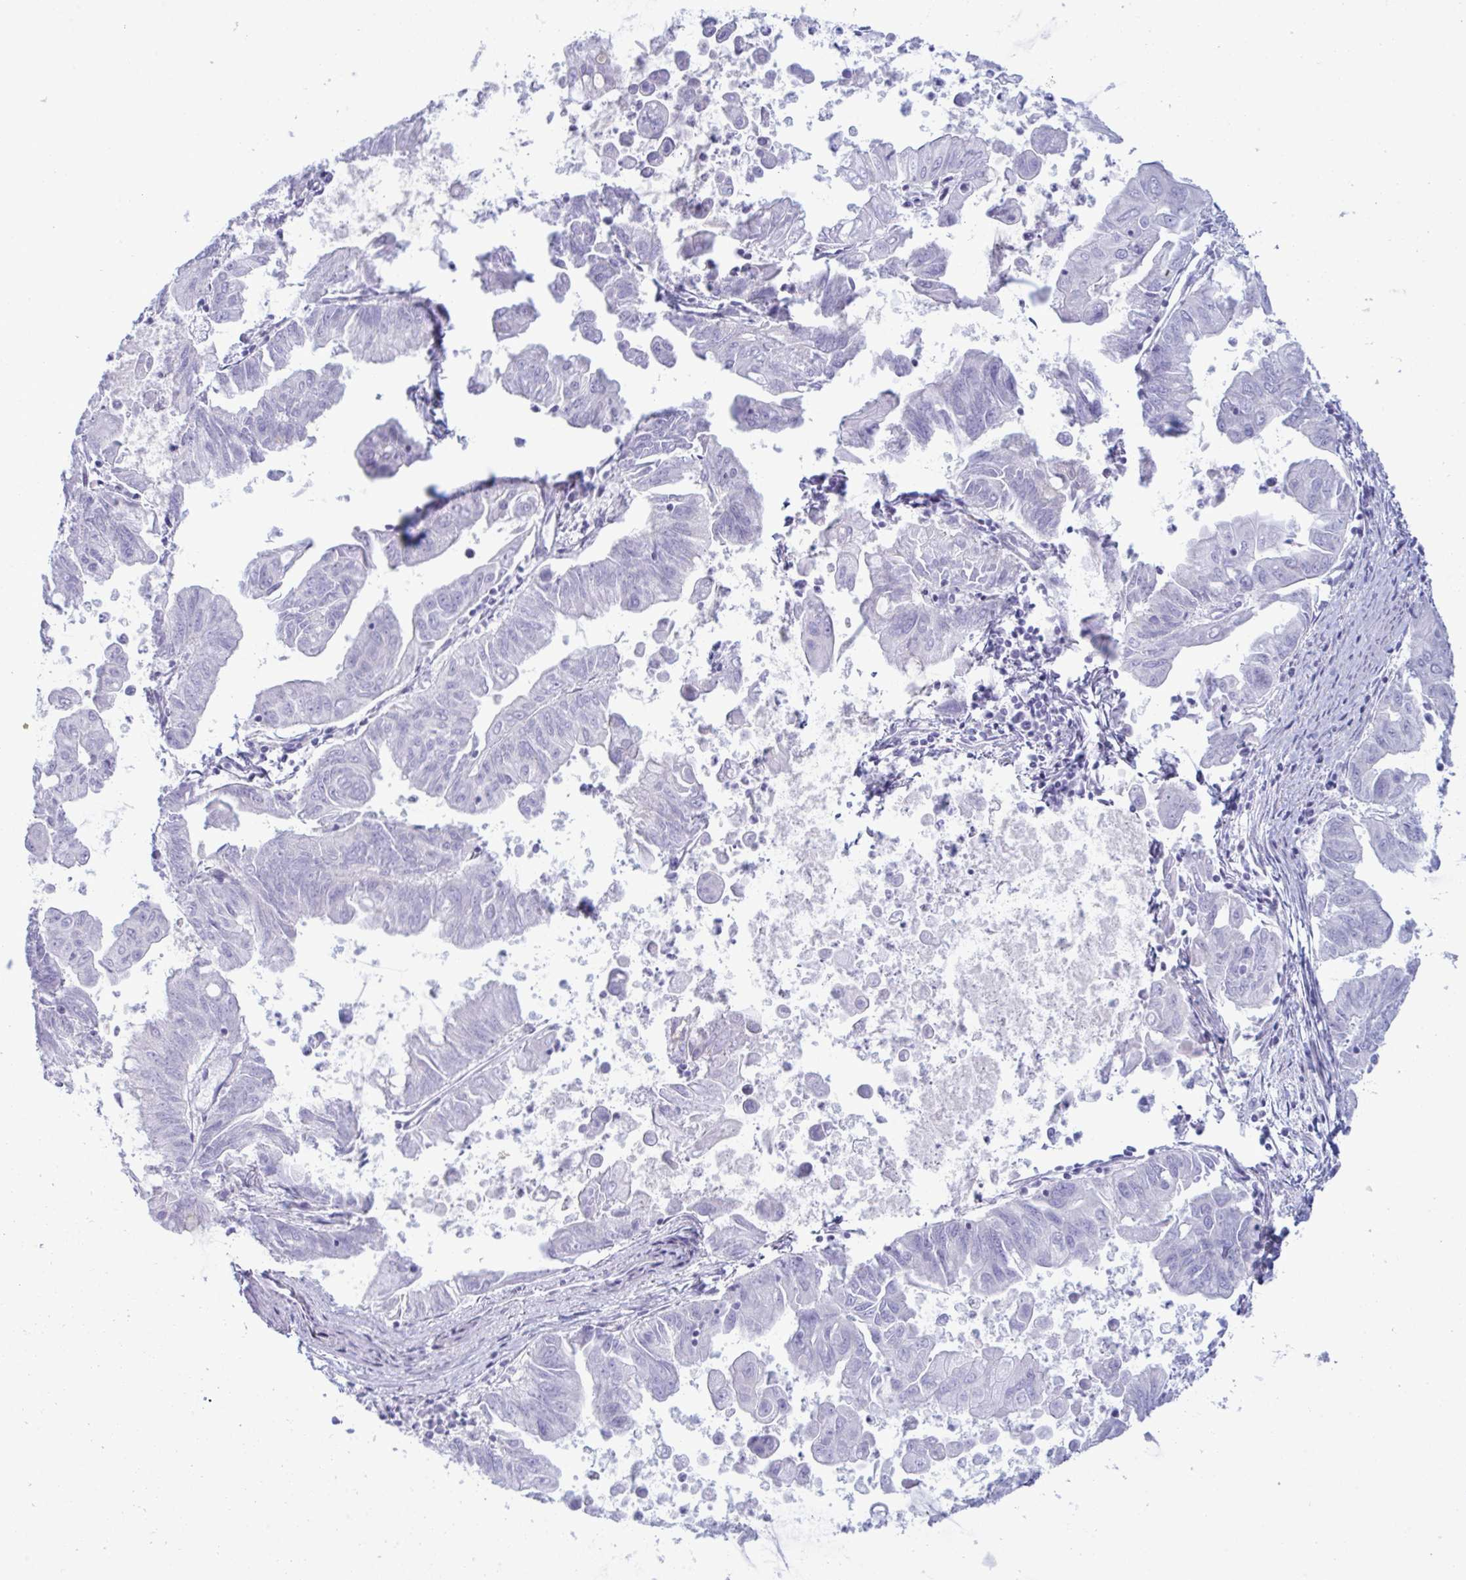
{"staining": {"intensity": "negative", "quantity": "none", "location": "none"}, "tissue": "stomach cancer", "cell_type": "Tumor cells", "image_type": "cancer", "snomed": [{"axis": "morphology", "description": "Adenocarcinoma, NOS"}, {"axis": "topography", "description": "Stomach, upper"}], "caption": "This is a histopathology image of IHC staining of stomach adenocarcinoma, which shows no expression in tumor cells. (Brightfield microscopy of DAB IHC at high magnification).", "gene": "ZNF684", "patient": {"sex": "male", "age": 80}}